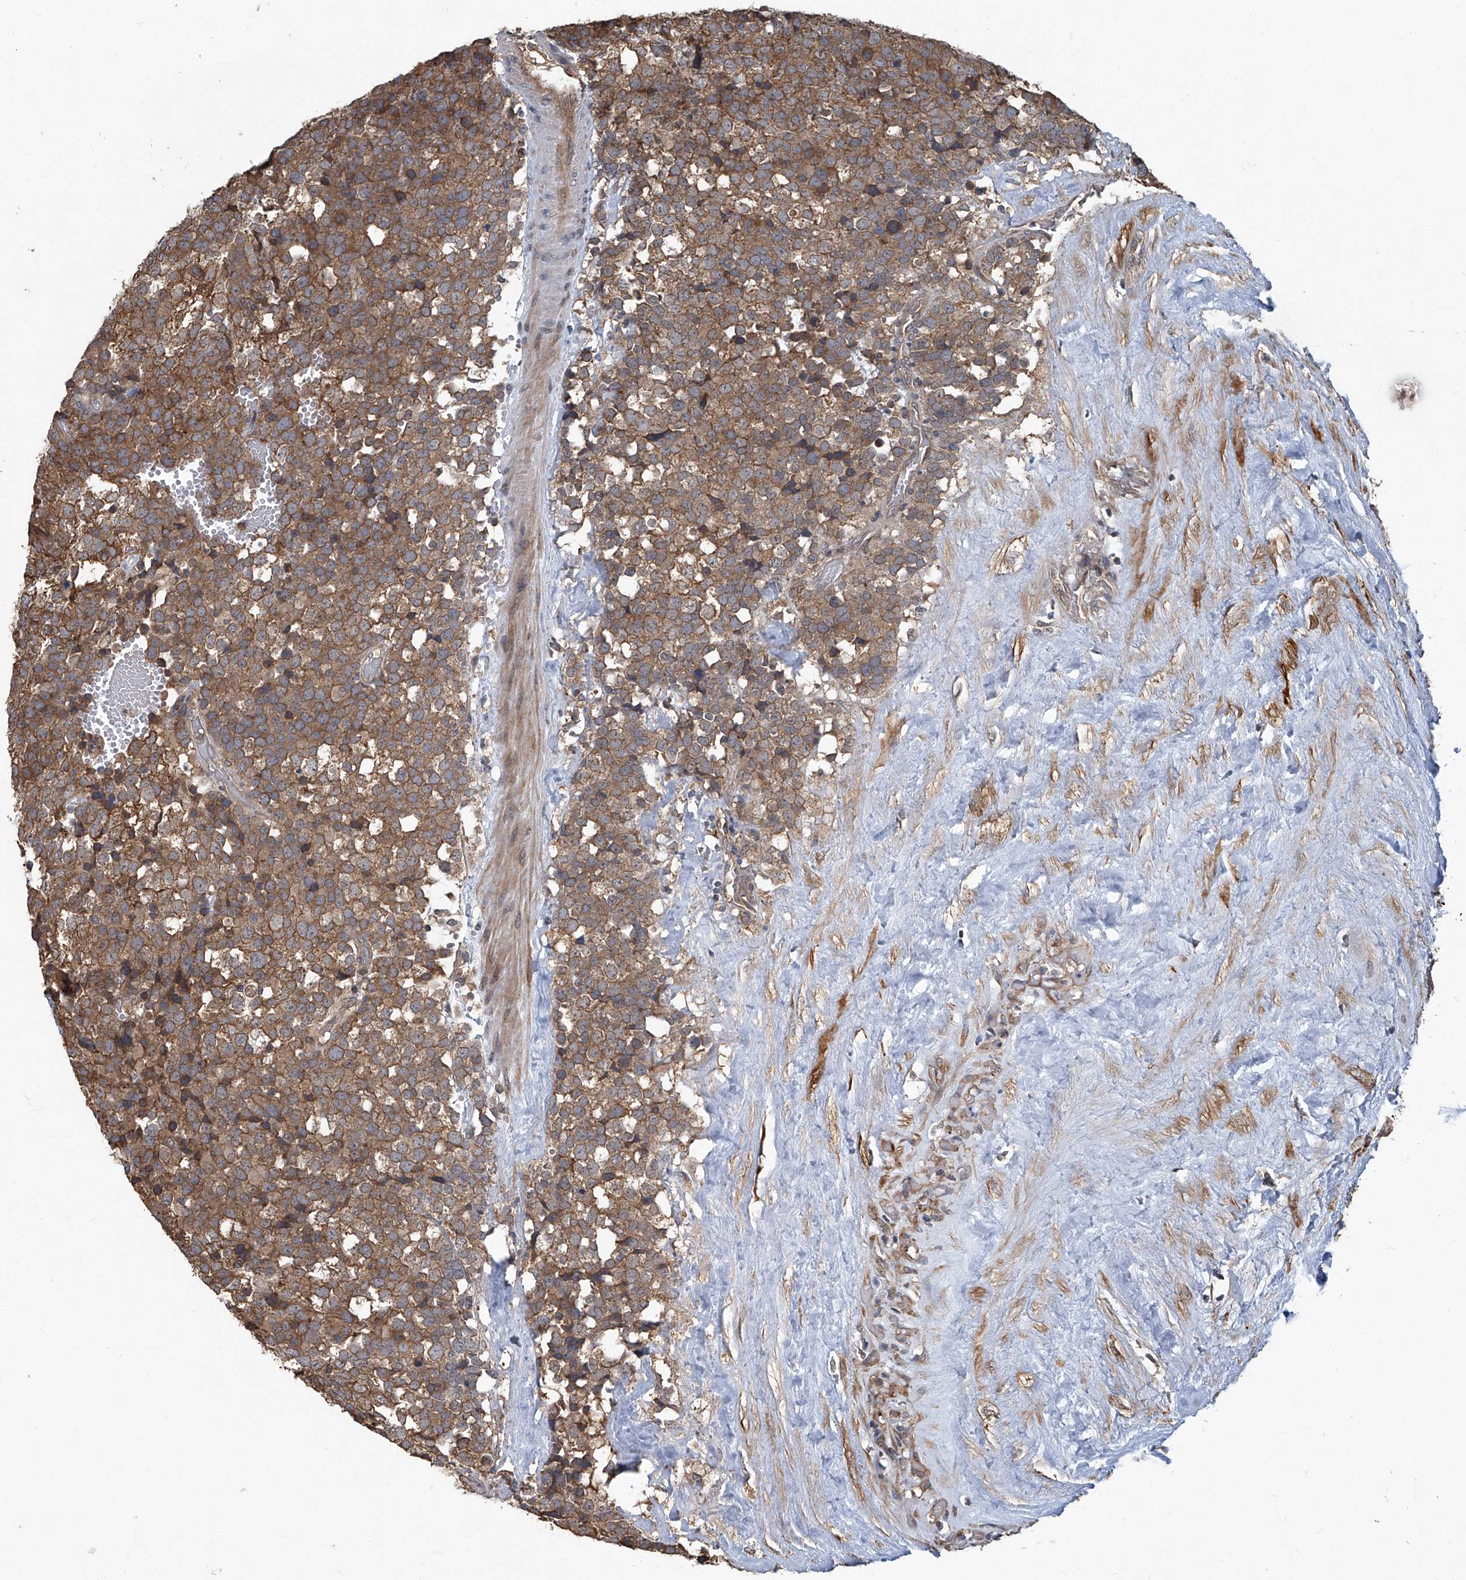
{"staining": {"intensity": "moderate", "quantity": ">75%", "location": "cytoplasmic/membranous"}, "tissue": "testis cancer", "cell_type": "Tumor cells", "image_type": "cancer", "snomed": [{"axis": "morphology", "description": "Seminoma, NOS"}, {"axis": "topography", "description": "Testis"}], "caption": "Immunohistochemistry (IHC) histopathology image of testis cancer stained for a protein (brown), which reveals medium levels of moderate cytoplasmic/membranous expression in about >75% of tumor cells.", "gene": "ANKRD34A", "patient": {"sex": "male", "age": 71}}